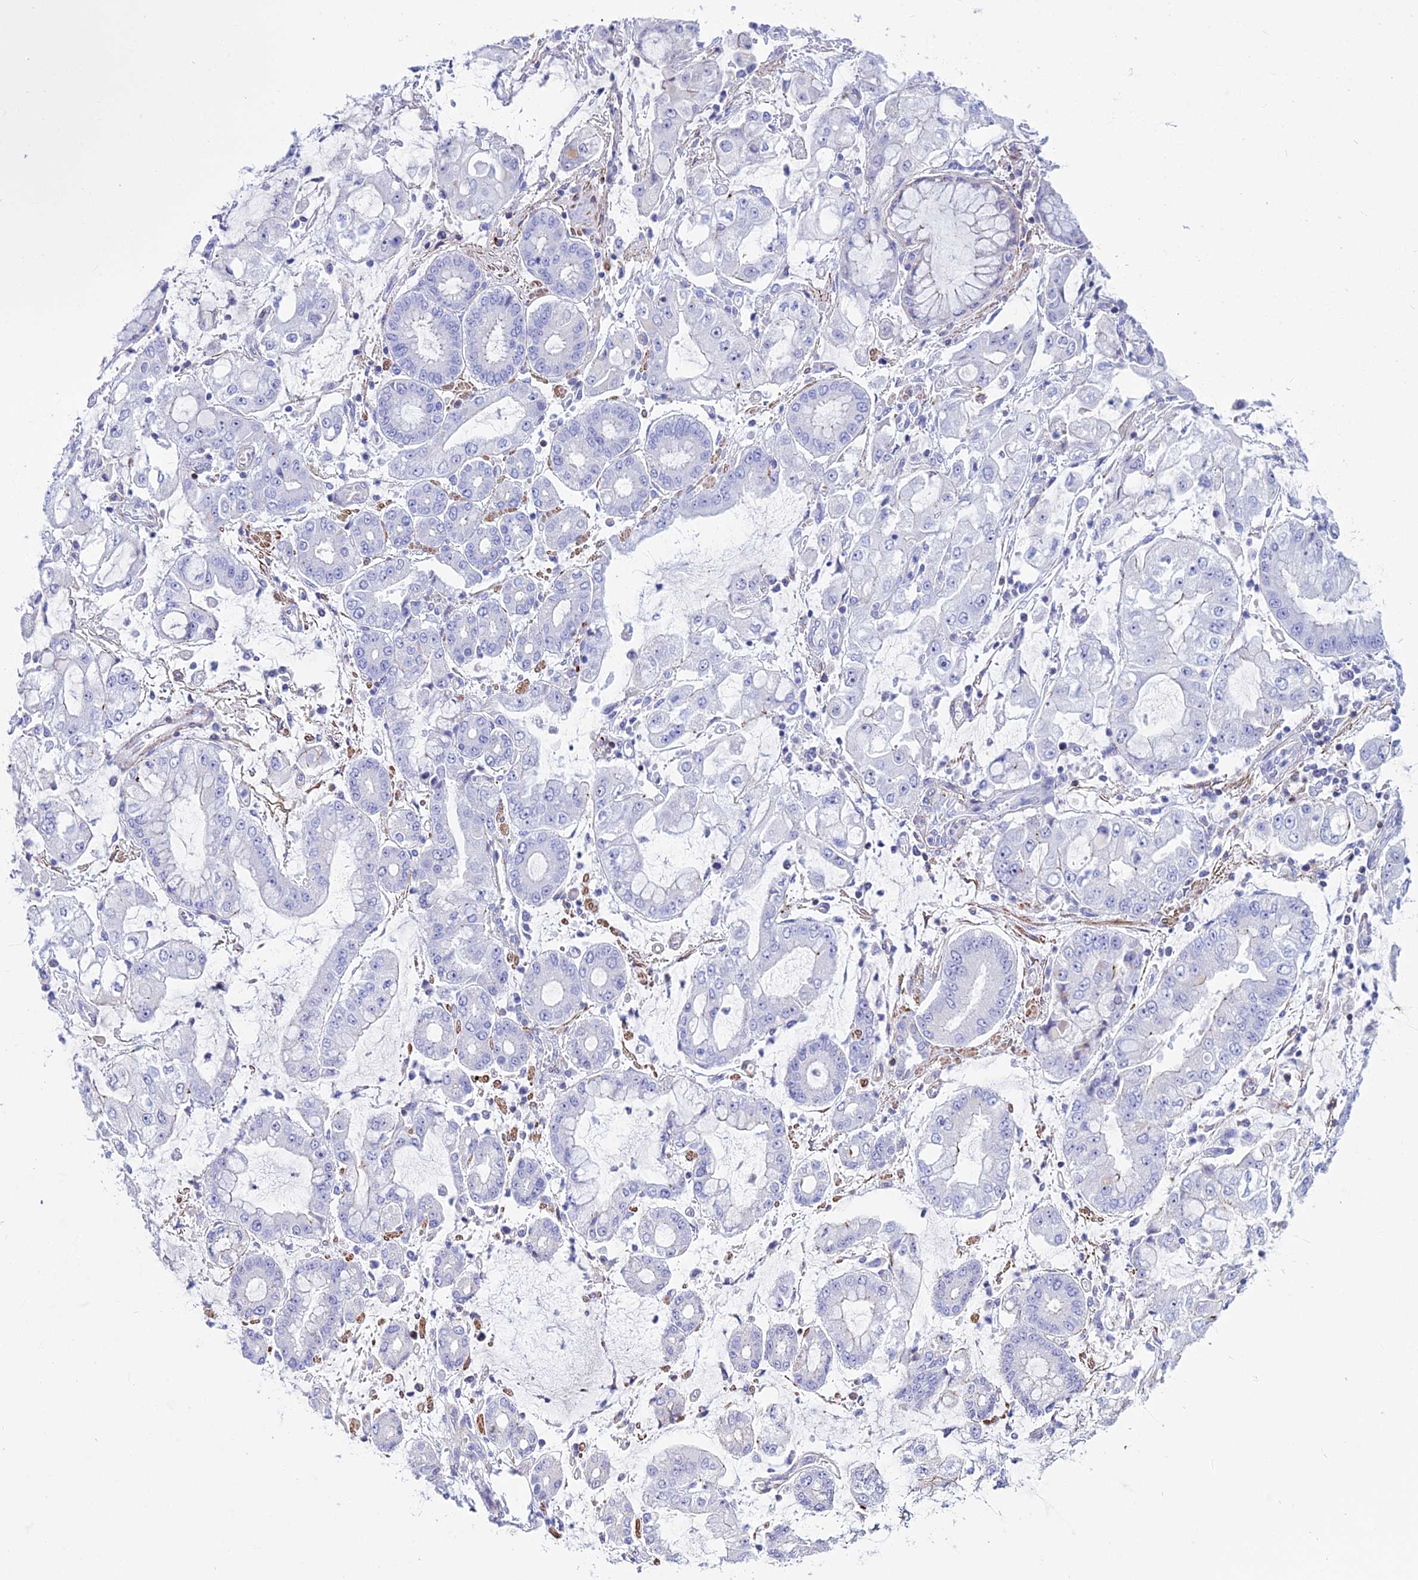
{"staining": {"intensity": "negative", "quantity": "none", "location": "none"}, "tissue": "stomach cancer", "cell_type": "Tumor cells", "image_type": "cancer", "snomed": [{"axis": "morphology", "description": "Adenocarcinoma, NOS"}, {"axis": "topography", "description": "Stomach"}], "caption": "DAB immunohistochemical staining of stomach adenocarcinoma demonstrates no significant staining in tumor cells.", "gene": "DLX1", "patient": {"sex": "male", "age": 76}}